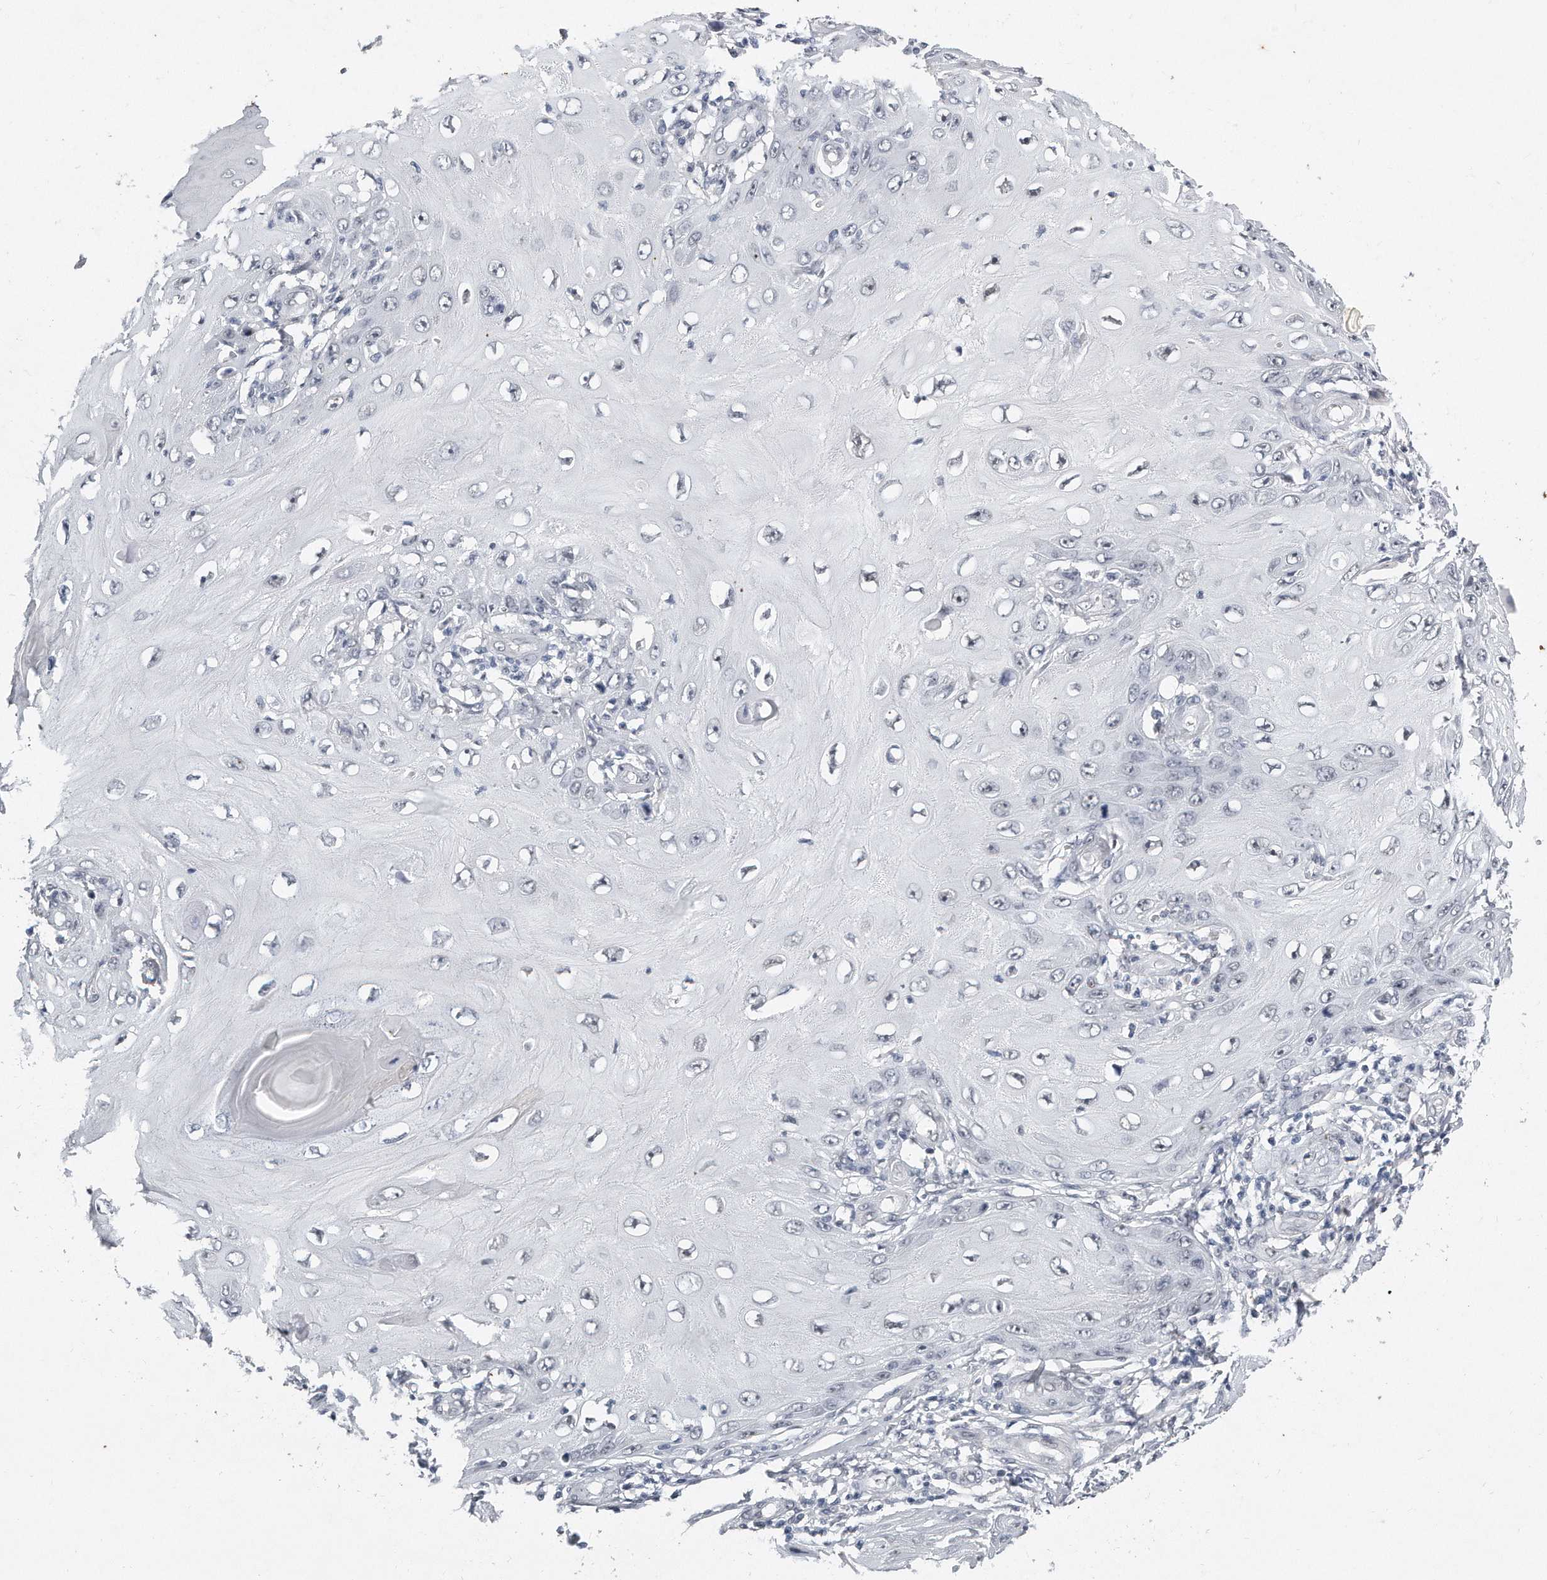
{"staining": {"intensity": "negative", "quantity": "none", "location": "none"}, "tissue": "skin cancer", "cell_type": "Tumor cells", "image_type": "cancer", "snomed": [{"axis": "morphology", "description": "Squamous cell carcinoma, NOS"}, {"axis": "topography", "description": "Skin"}], "caption": "The IHC histopathology image has no significant positivity in tumor cells of skin cancer tissue.", "gene": "CTBP2", "patient": {"sex": "female", "age": 73}}